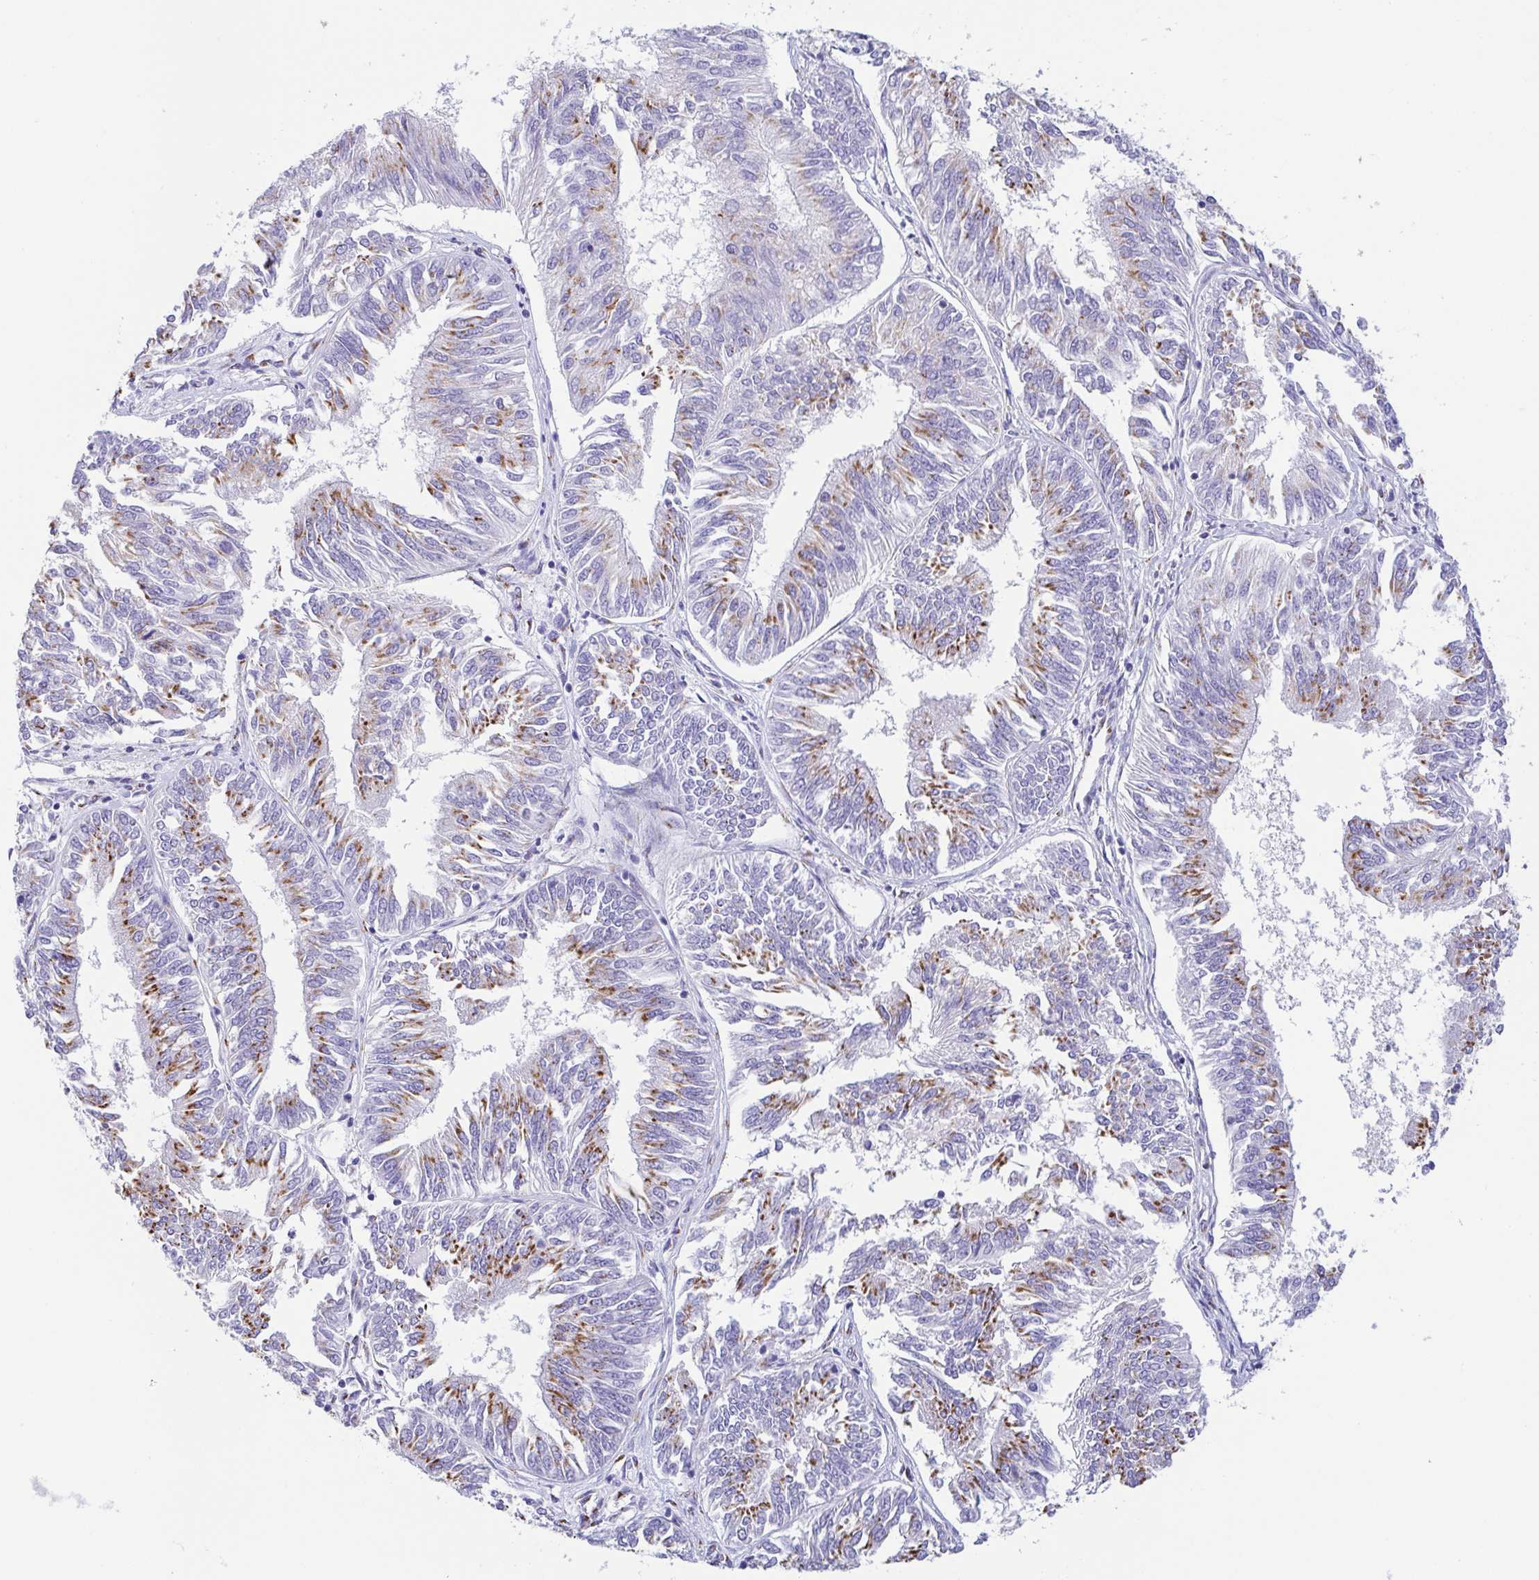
{"staining": {"intensity": "moderate", "quantity": ">75%", "location": "cytoplasmic/membranous"}, "tissue": "endometrial cancer", "cell_type": "Tumor cells", "image_type": "cancer", "snomed": [{"axis": "morphology", "description": "Adenocarcinoma, NOS"}, {"axis": "topography", "description": "Endometrium"}], "caption": "Moderate cytoplasmic/membranous staining is identified in approximately >75% of tumor cells in endometrial cancer (adenocarcinoma).", "gene": "SULT1B1", "patient": {"sex": "female", "age": 58}}